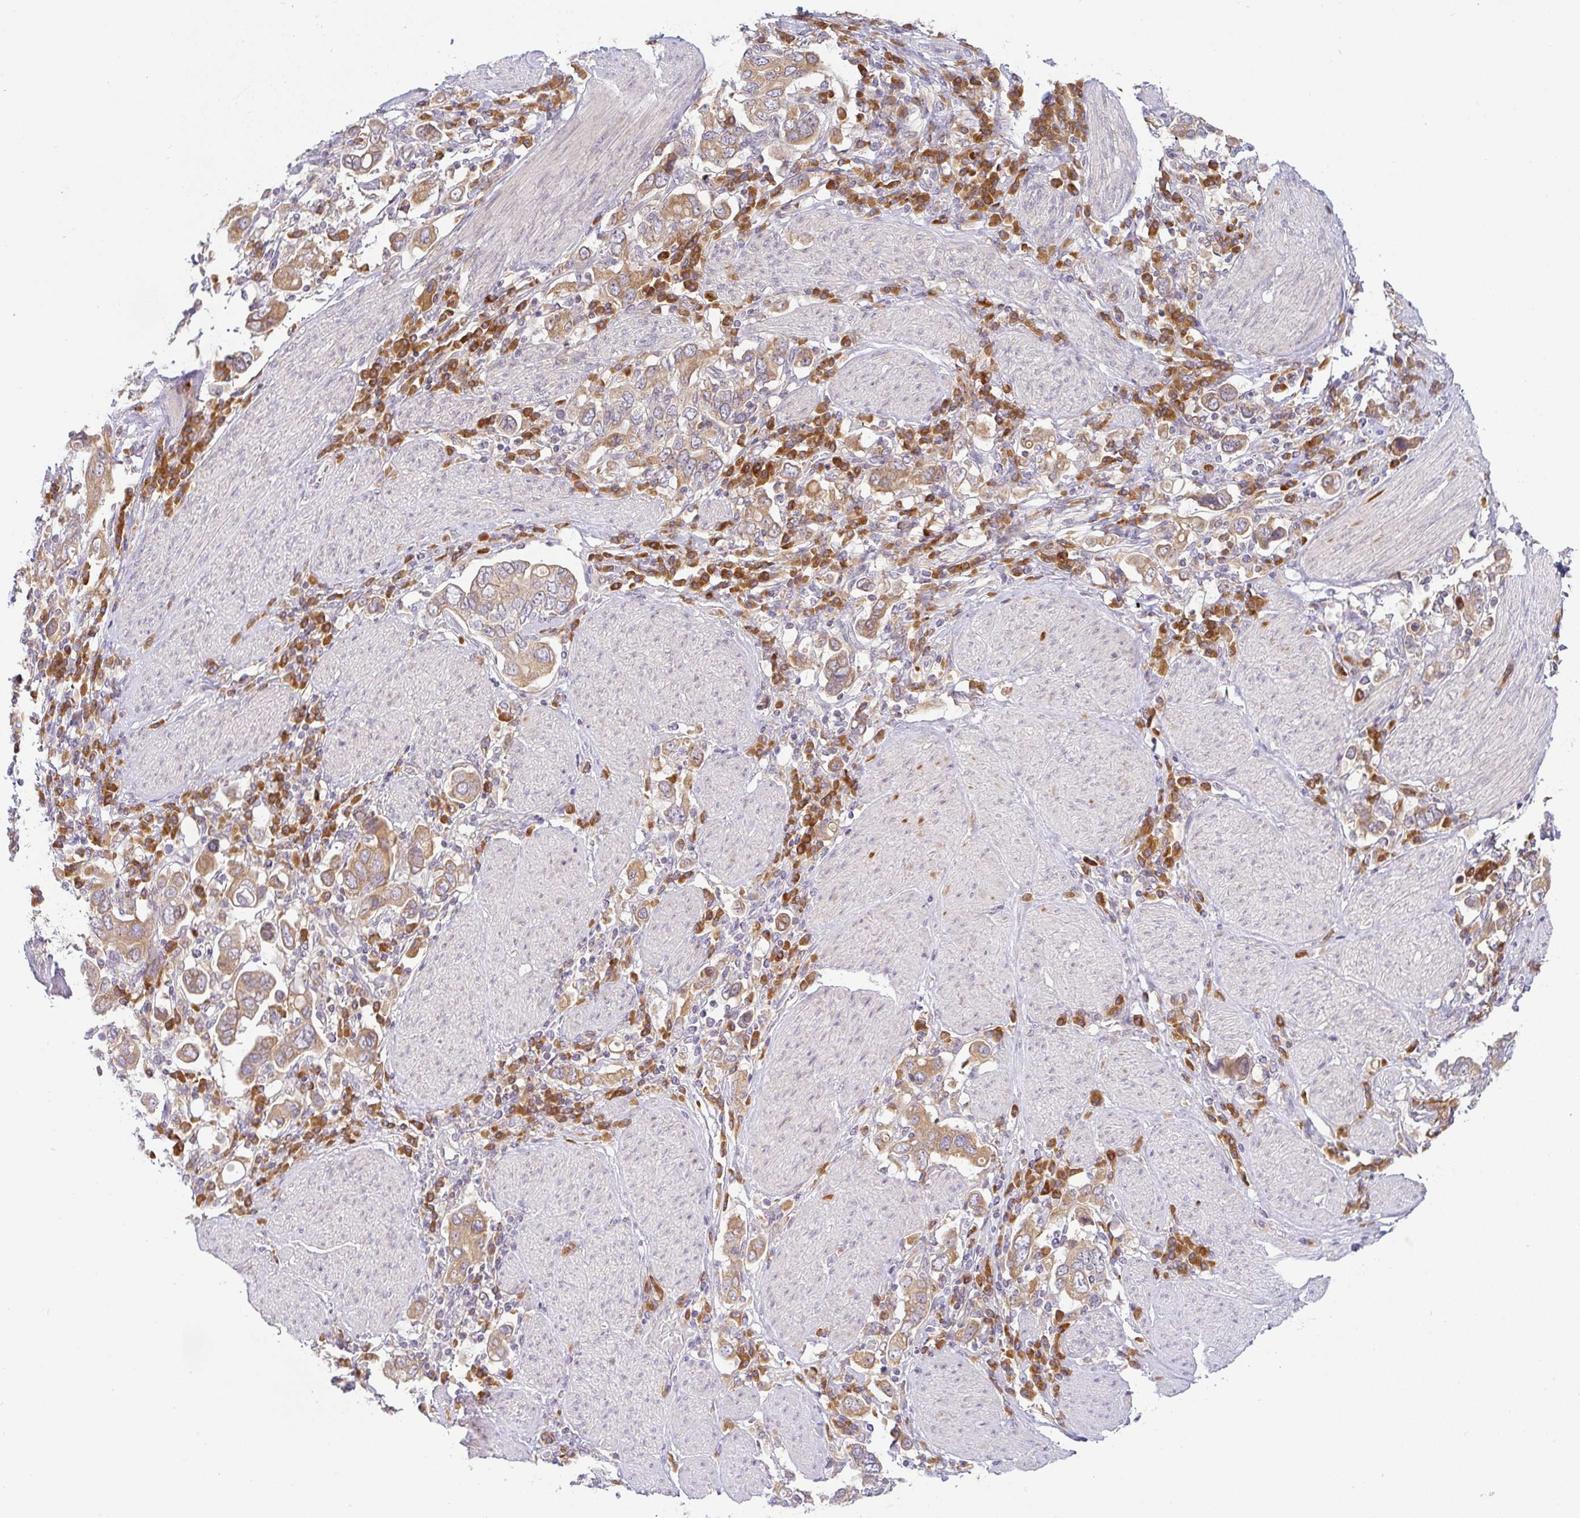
{"staining": {"intensity": "moderate", "quantity": ">75%", "location": "cytoplasmic/membranous"}, "tissue": "stomach cancer", "cell_type": "Tumor cells", "image_type": "cancer", "snomed": [{"axis": "morphology", "description": "Adenocarcinoma, NOS"}, {"axis": "topography", "description": "Stomach, upper"}], "caption": "A micrograph showing moderate cytoplasmic/membranous staining in about >75% of tumor cells in stomach cancer (adenocarcinoma), as visualized by brown immunohistochemical staining.", "gene": "DERL2", "patient": {"sex": "male", "age": 62}}